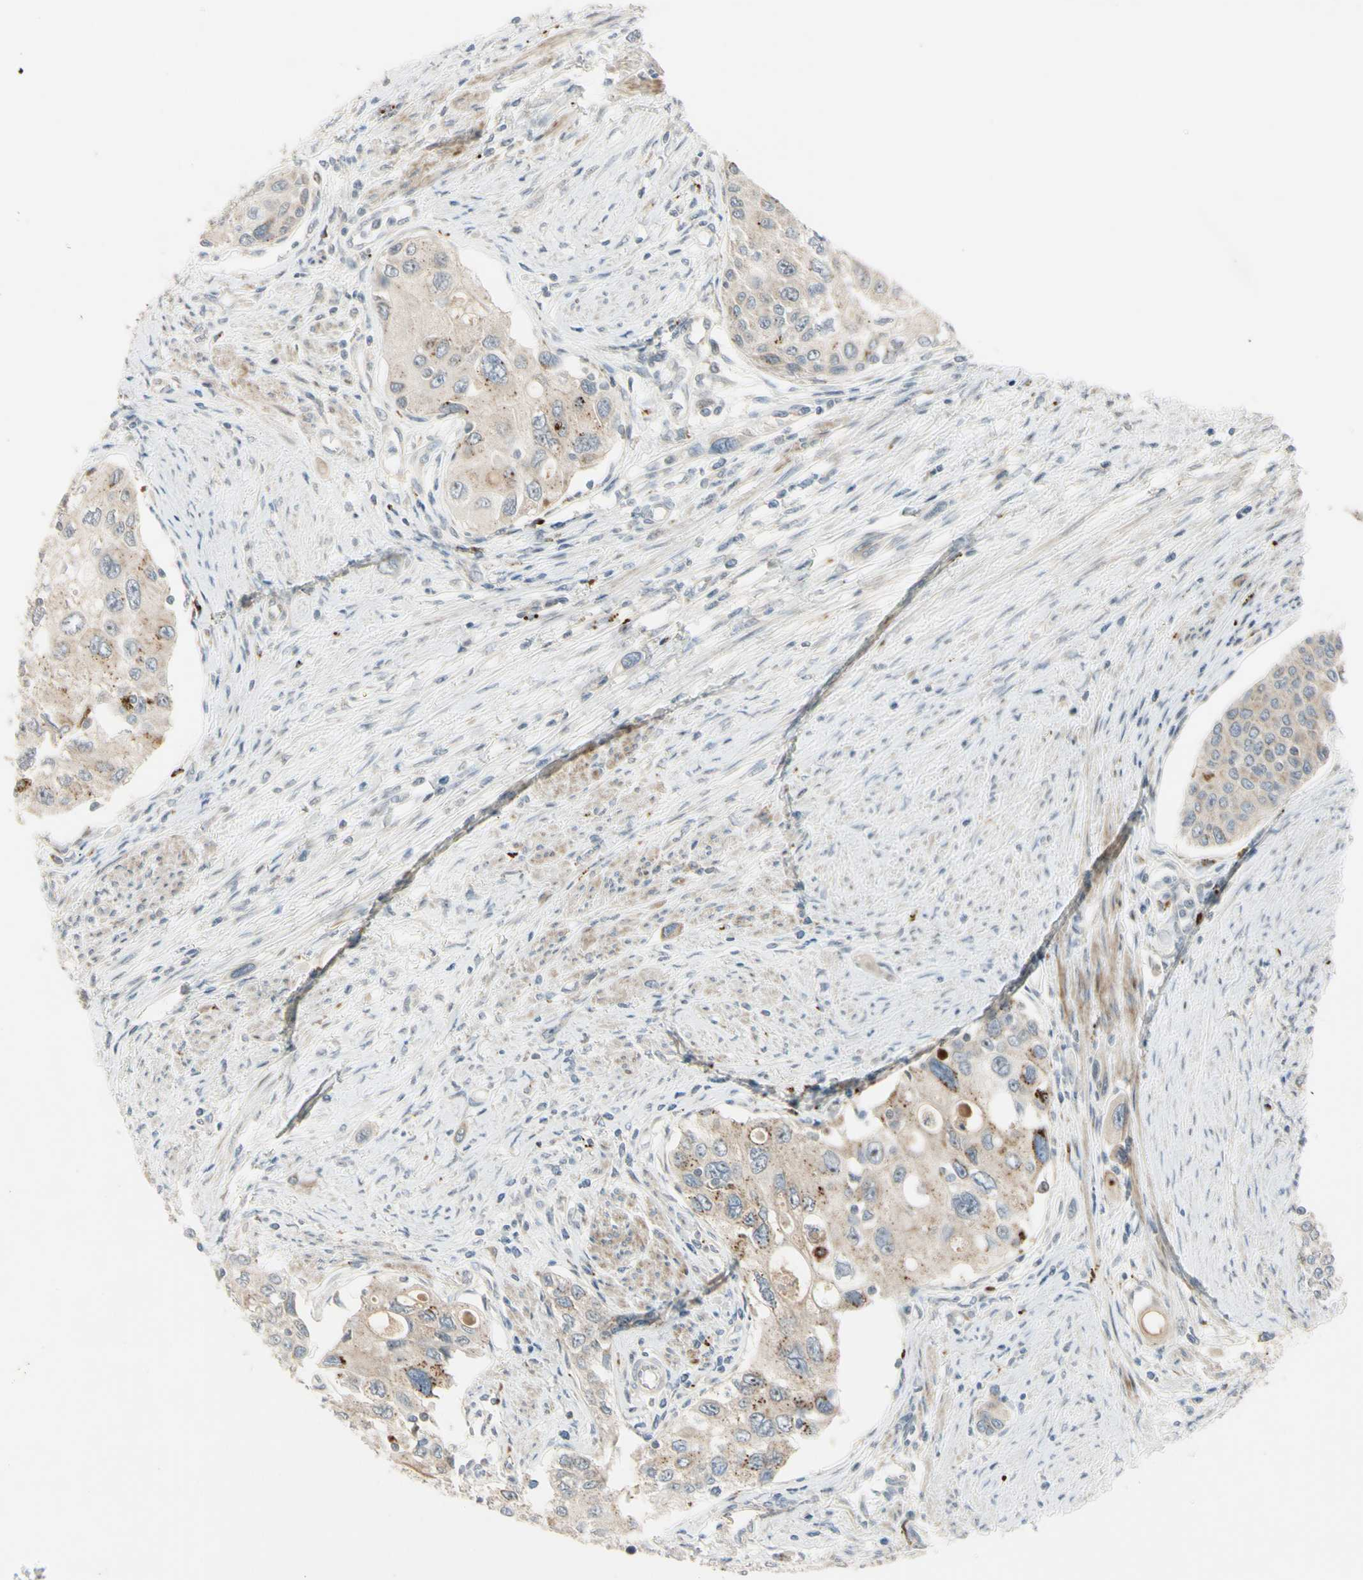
{"staining": {"intensity": "weak", "quantity": "<25%", "location": "cytoplasmic/membranous"}, "tissue": "urothelial cancer", "cell_type": "Tumor cells", "image_type": "cancer", "snomed": [{"axis": "morphology", "description": "Urothelial carcinoma, High grade"}, {"axis": "topography", "description": "Urinary bladder"}], "caption": "Urothelial carcinoma (high-grade) was stained to show a protein in brown. There is no significant expression in tumor cells. (DAB (3,3'-diaminobenzidine) immunohistochemistry, high magnification).", "gene": "NDFIP1", "patient": {"sex": "female", "age": 56}}